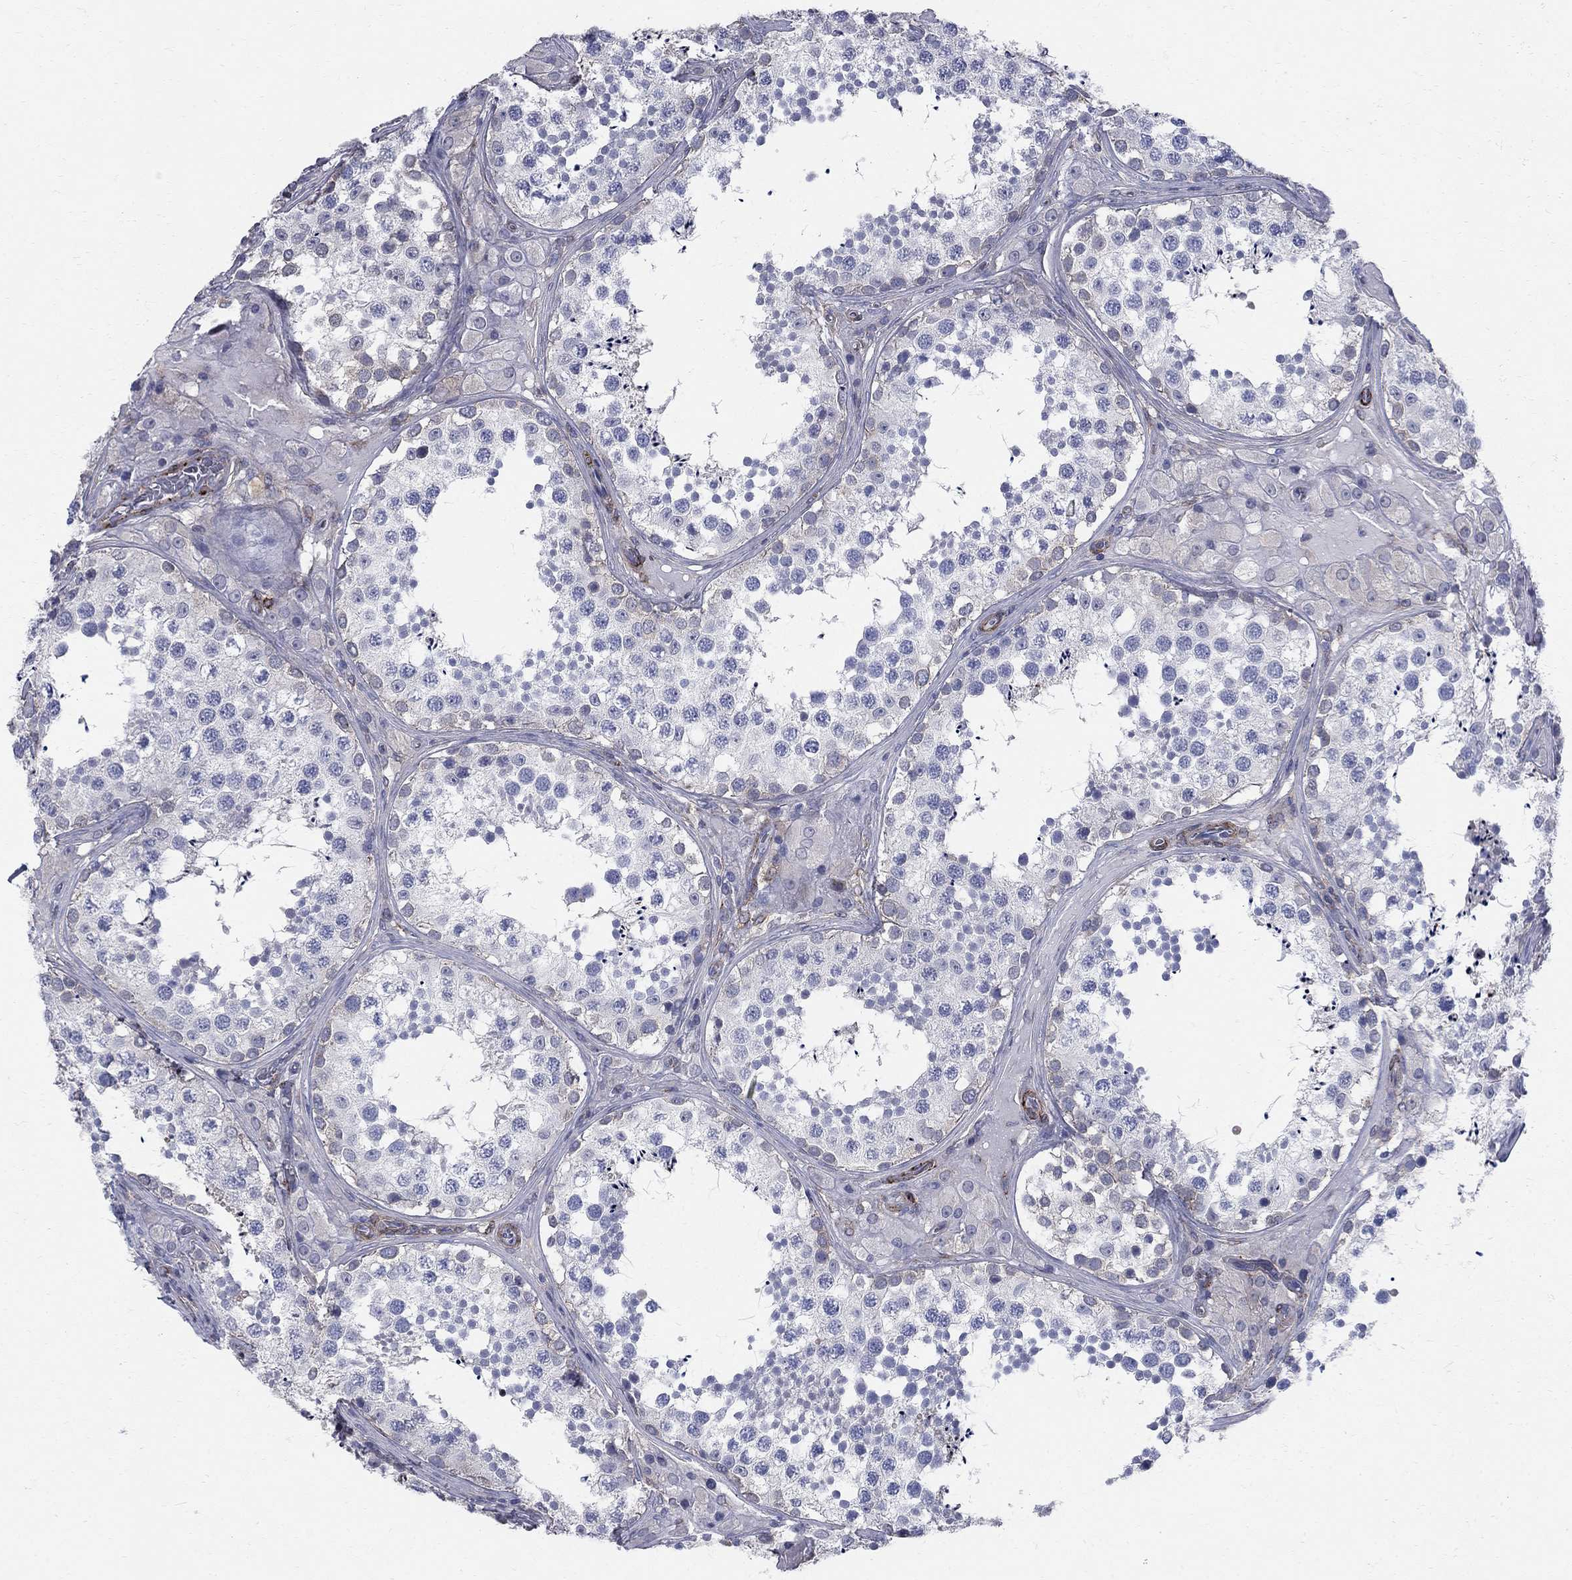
{"staining": {"intensity": "negative", "quantity": "none", "location": "none"}, "tissue": "testis", "cell_type": "Cells in seminiferous ducts", "image_type": "normal", "snomed": [{"axis": "morphology", "description": "Normal tissue, NOS"}, {"axis": "topography", "description": "Testis"}], "caption": "IHC of normal human testis reveals no positivity in cells in seminiferous ducts.", "gene": "SEPTIN8", "patient": {"sex": "male", "age": 34}}